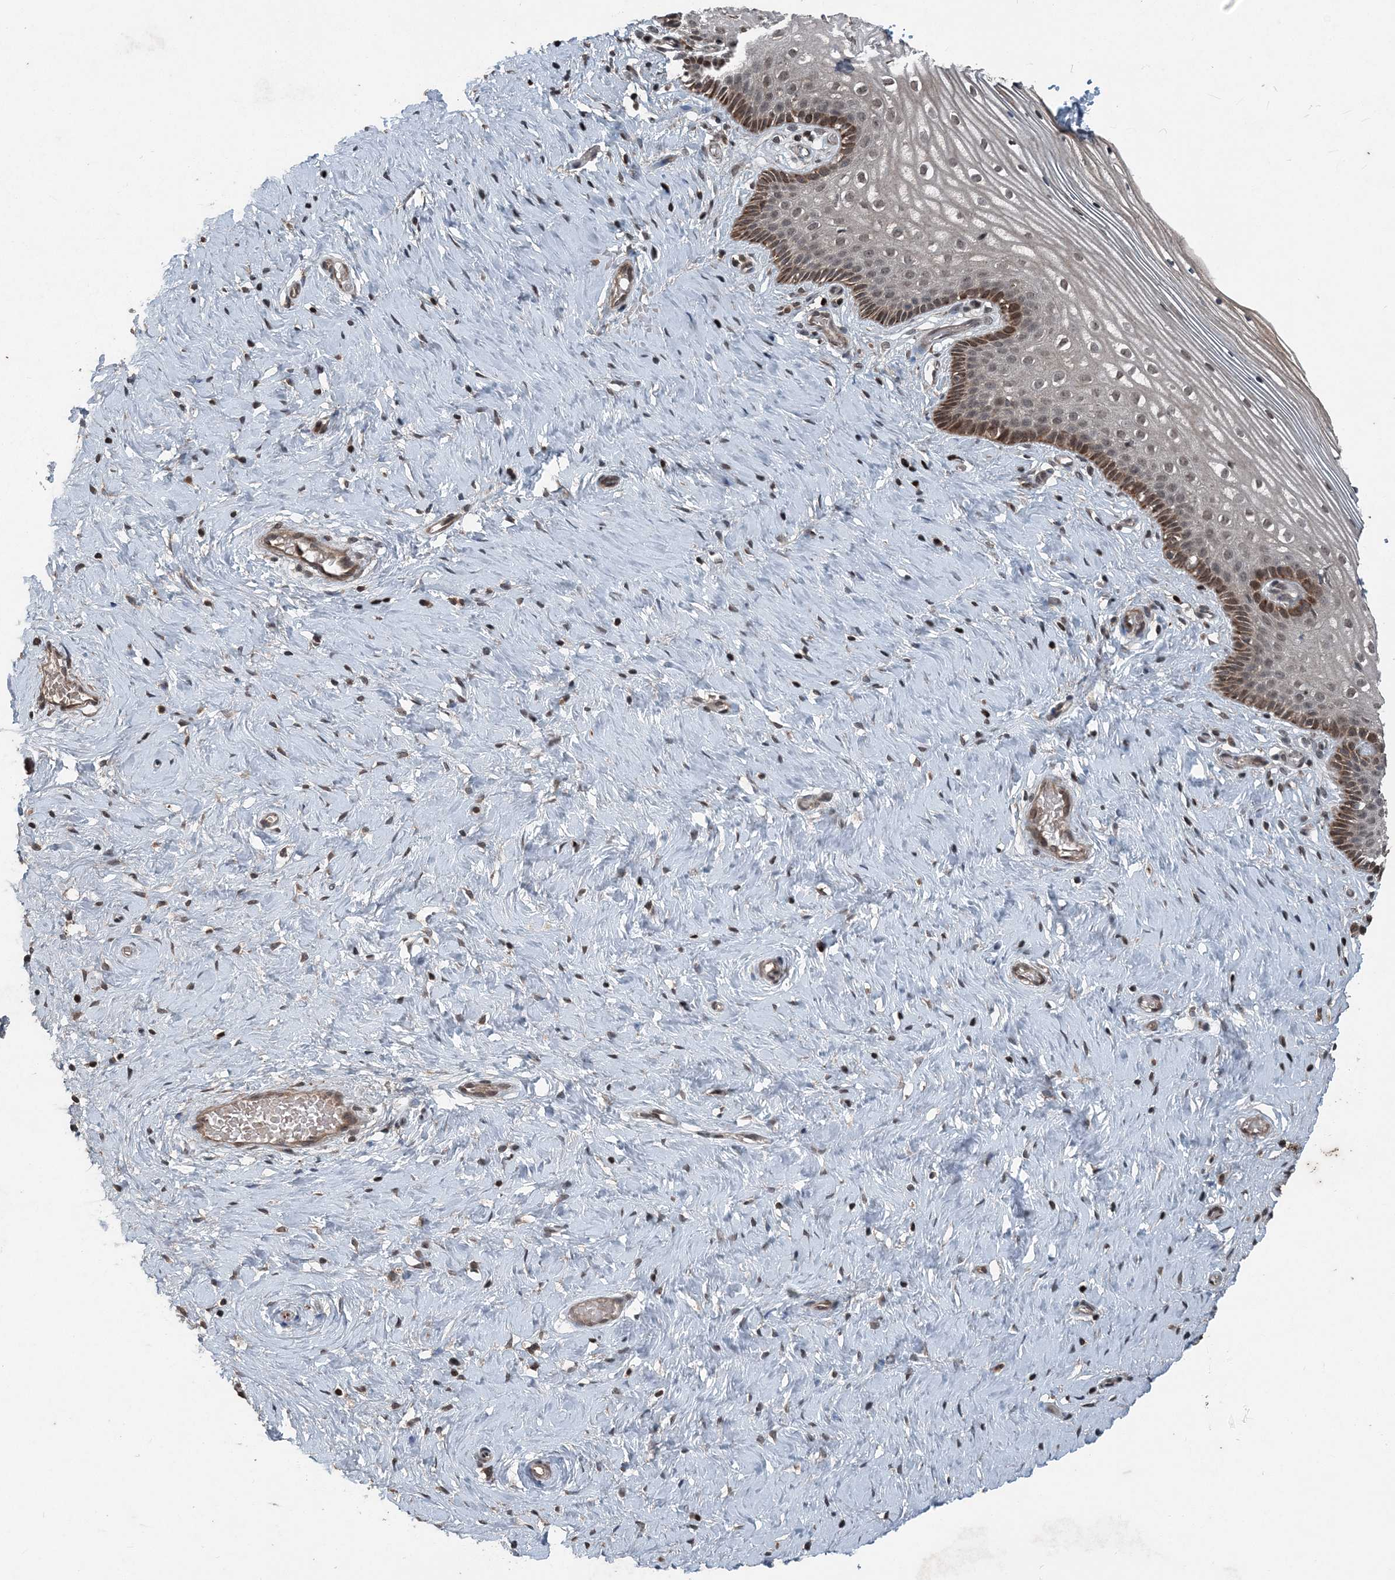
{"staining": {"intensity": "weak", "quantity": "25%-75%", "location": "cytoplasmic/membranous"}, "tissue": "cervix", "cell_type": "Glandular cells", "image_type": "normal", "snomed": [{"axis": "morphology", "description": "Normal tissue, NOS"}, {"axis": "topography", "description": "Cervix"}], "caption": "Glandular cells show weak cytoplasmic/membranous staining in approximately 25%-75% of cells in normal cervix.", "gene": "CFL1", "patient": {"sex": "female", "age": 33}}